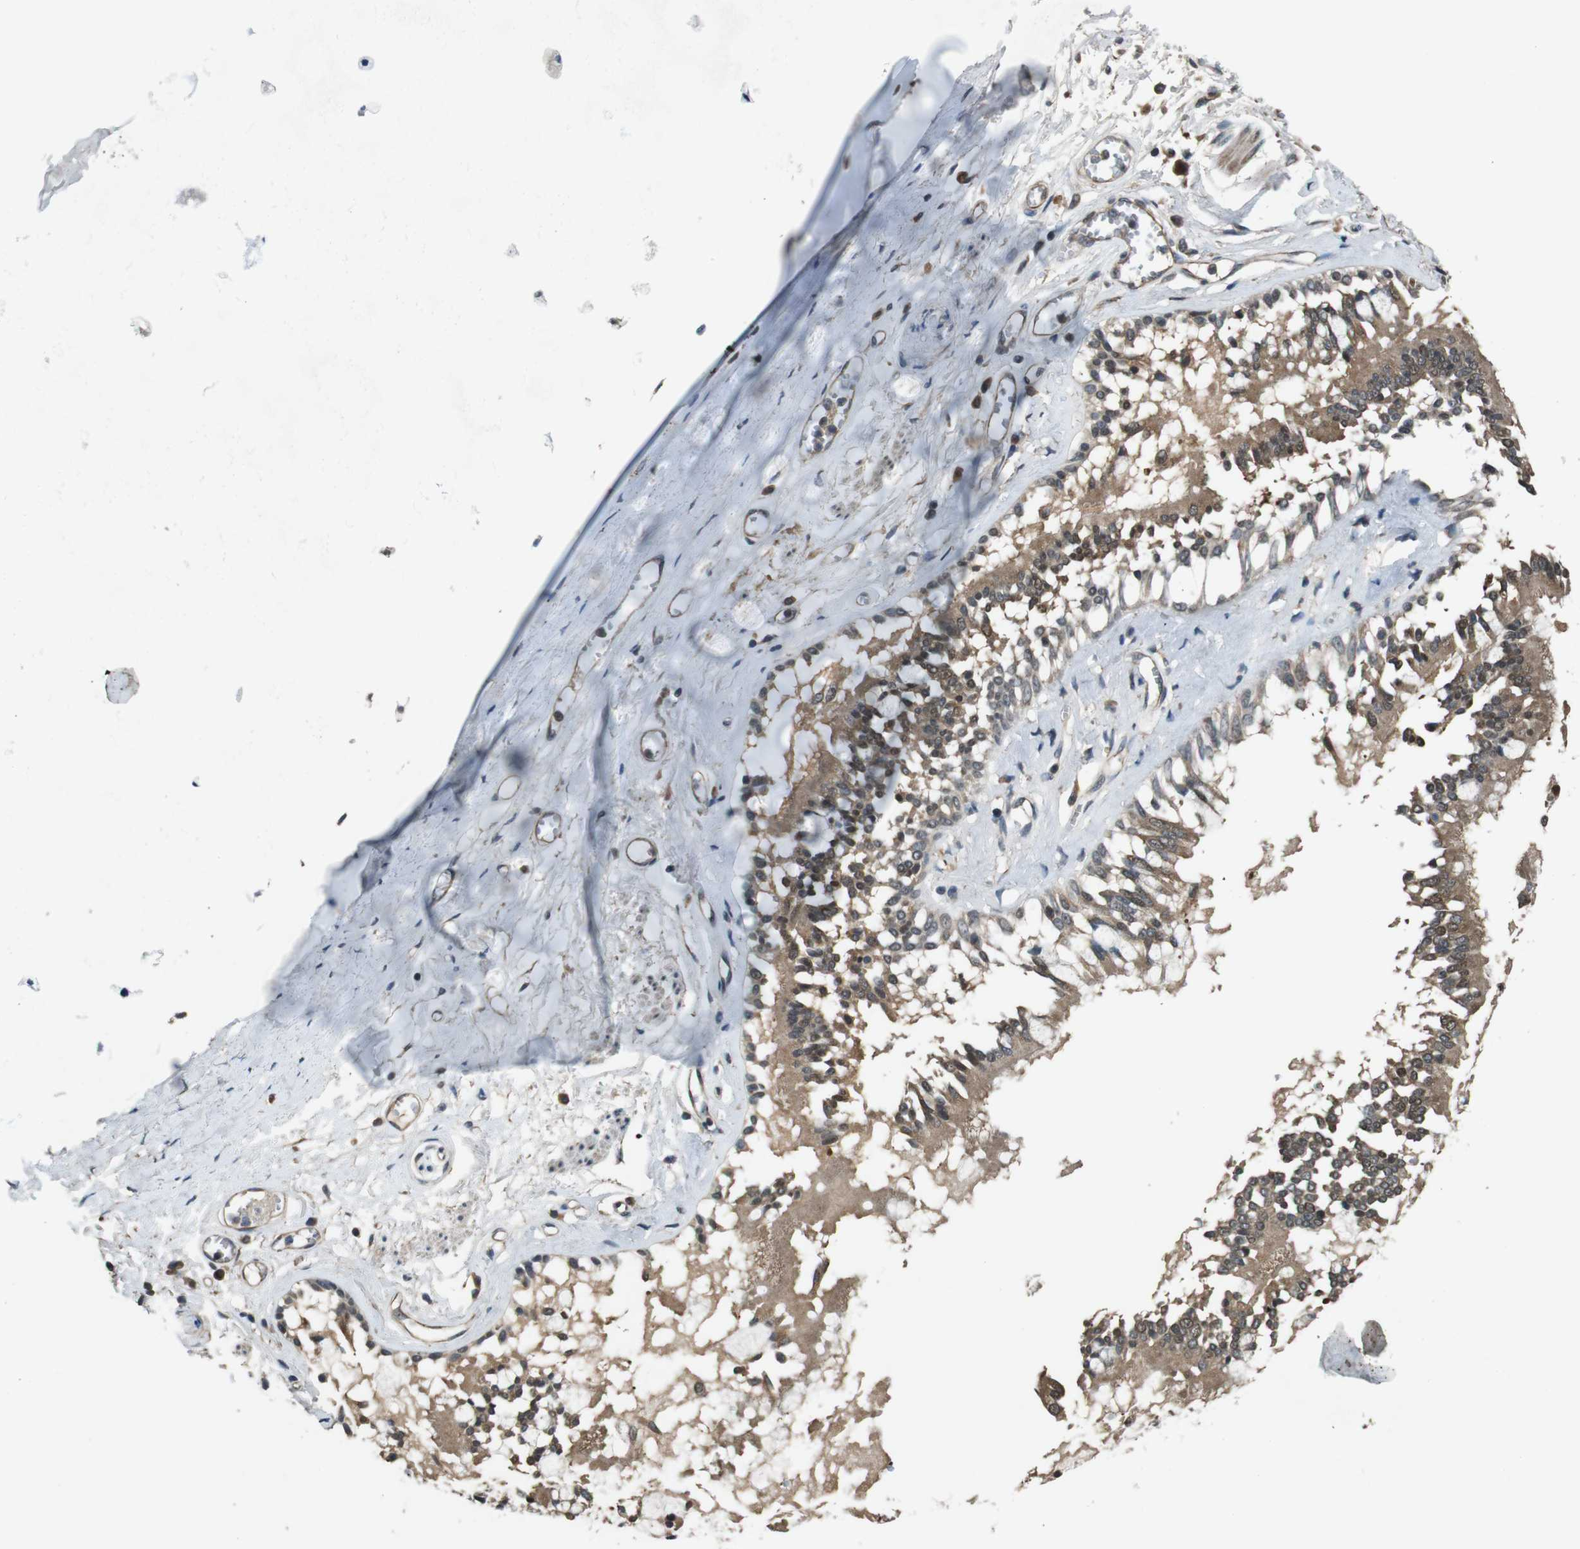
{"staining": {"intensity": "moderate", "quantity": ">75%", "location": "cytoplasmic/membranous,nuclear"}, "tissue": "bronchus", "cell_type": "Respiratory epithelial cells", "image_type": "normal", "snomed": [{"axis": "morphology", "description": "Normal tissue, NOS"}, {"axis": "morphology", "description": "Inflammation, NOS"}, {"axis": "topography", "description": "Cartilage tissue"}, {"axis": "topography", "description": "Lung"}], "caption": "This is an image of immunohistochemistry (IHC) staining of unremarkable bronchus, which shows moderate staining in the cytoplasmic/membranous,nuclear of respiratory epithelial cells.", "gene": "SOCS1", "patient": {"sex": "male", "age": 71}}